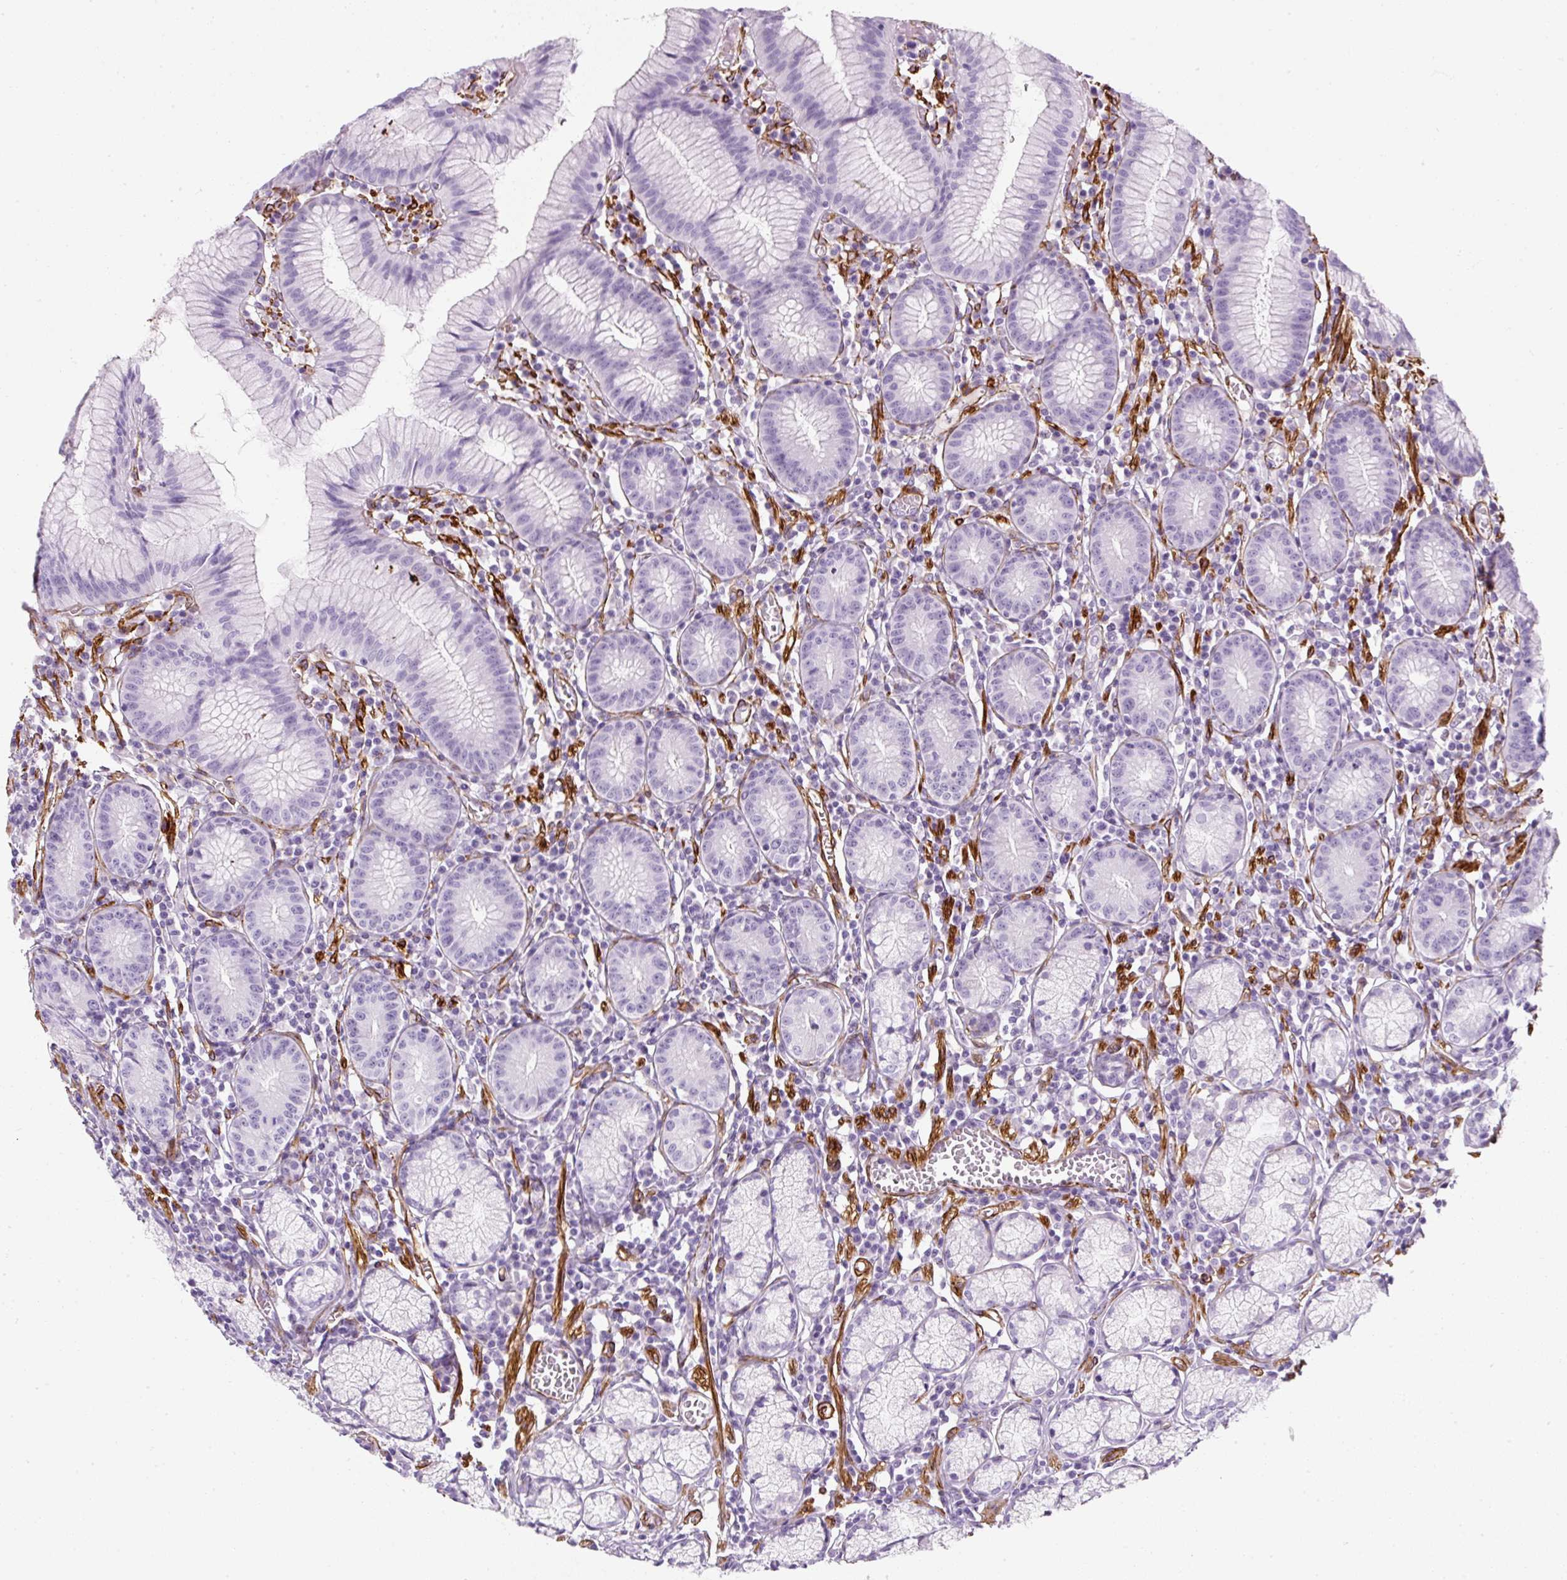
{"staining": {"intensity": "negative", "quantity": "none", "location": "none"}, "tissue": "stomach", "cell_type": "Glandular cells", "image_type": "normal", "snomed": [{"axis": "morphology", "description": "Normal tissue, NOS"}, {"axis": "topography", "description": "Stomach"}], "caption": "Immunohistochemical staining of normal human stomach displays no significant expression in glandular cells.", "gene": "CAVIN3", "patient": {"sex": "male", "age": 55}}